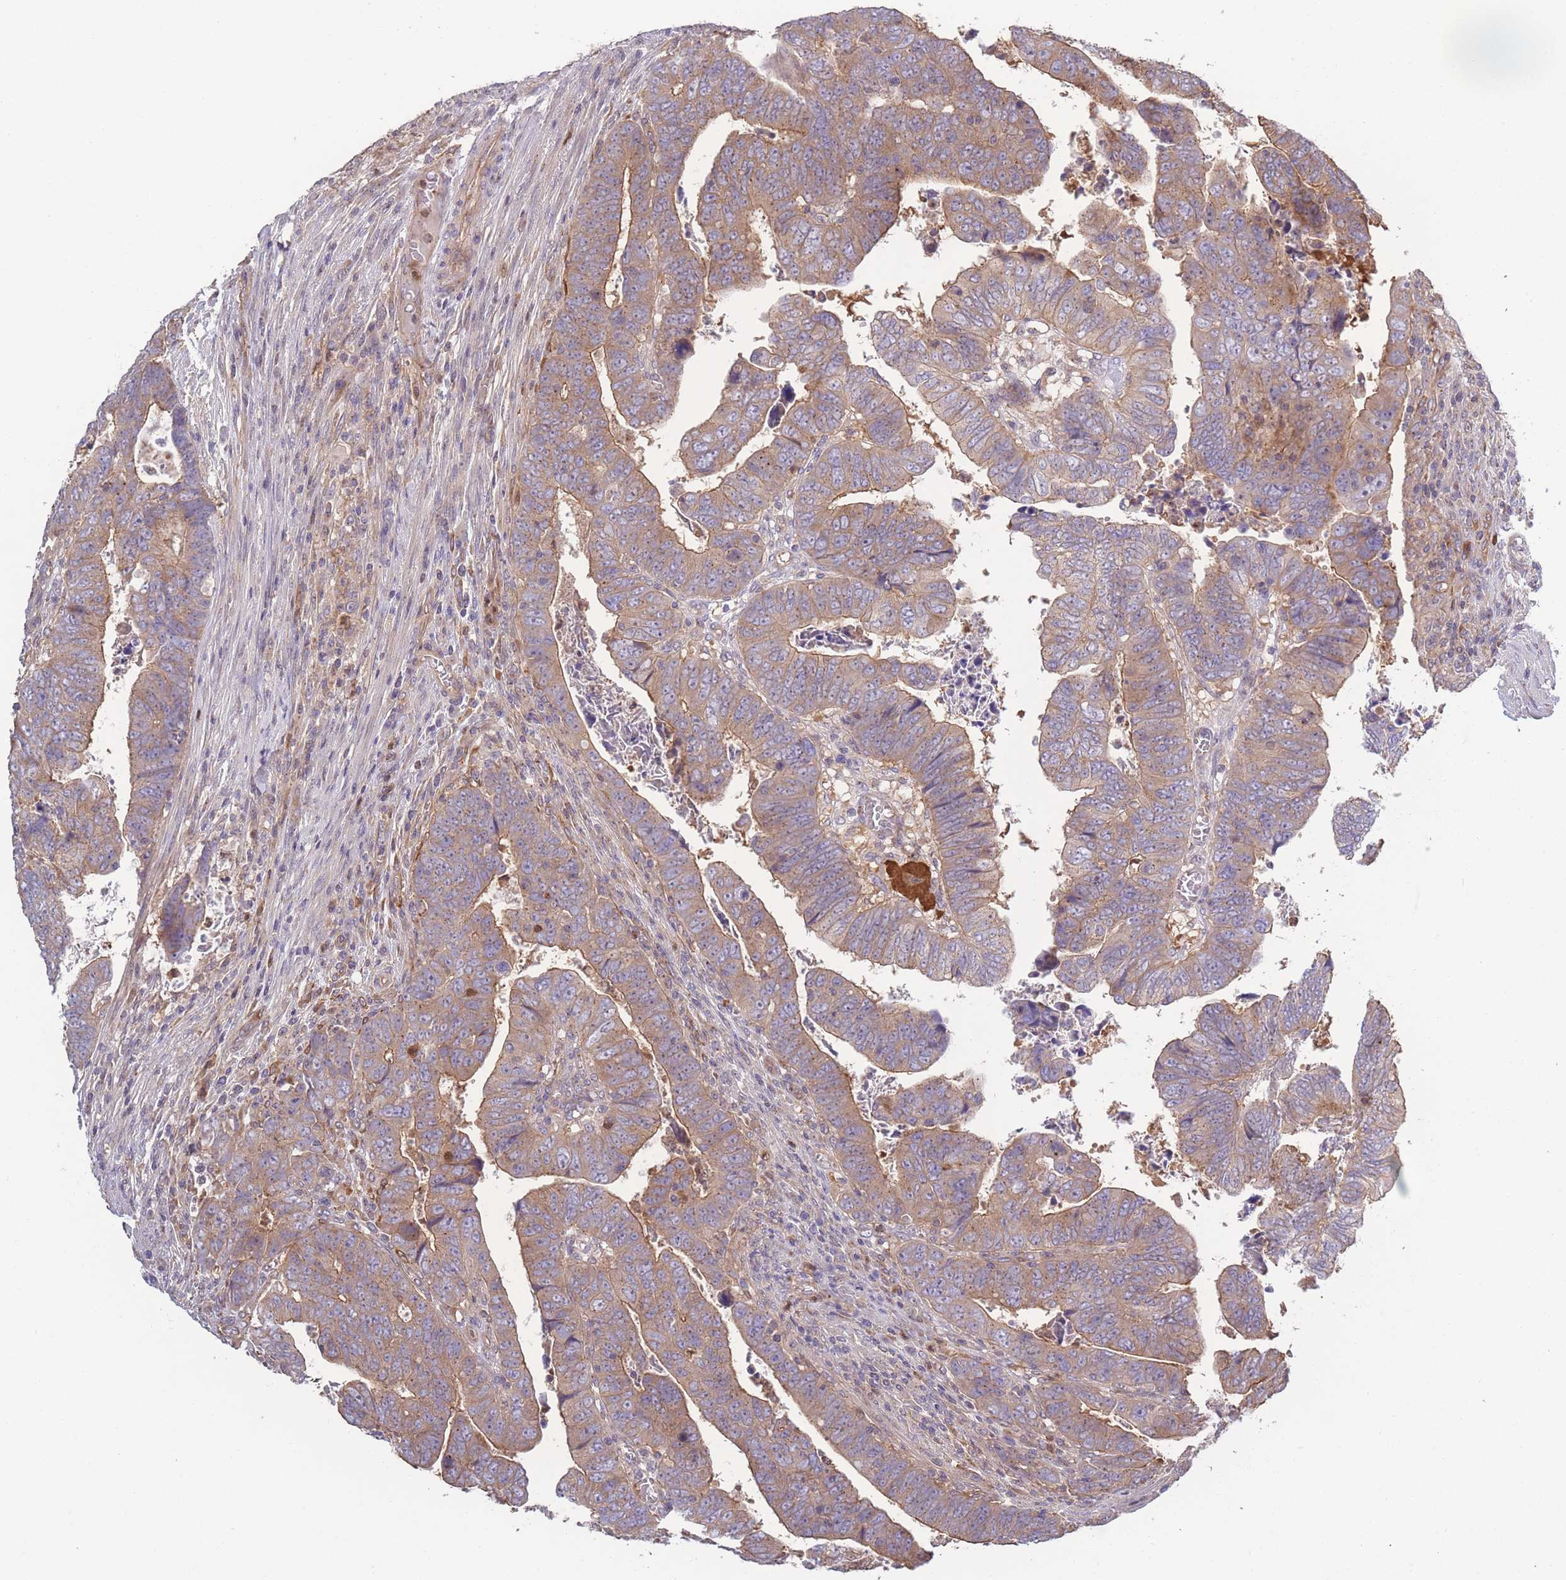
{"staining": {"intensity": "weak", "quantity": ">75%", "location": "cytoplasmic/membranous"}, "tissue": "colorectal cancer", "cell_type": "Tumor cells", "image_type": "cancer", "snomed": [{"axis": "morphology", "description": "Normal tissue, NOS"}, {"axis": "morphology", "description": "Adenocarcinoma, NOS"}, {"axis": "topography", "description": "Rectum"}], "caption": "Immunohistochemistry photomicrograph of neoplastic tissue: colorectal adenocarcinoma stained using immunohistochemistry (IHC) exhibits low levels of weak protein expression localized specifically in the cytoplasmic/membranous of tumor cells, appearing as a cytoplasmic/membranous brown color.", "gene": "STEAP3", "patient": {"sex": "female", "age": 65}}